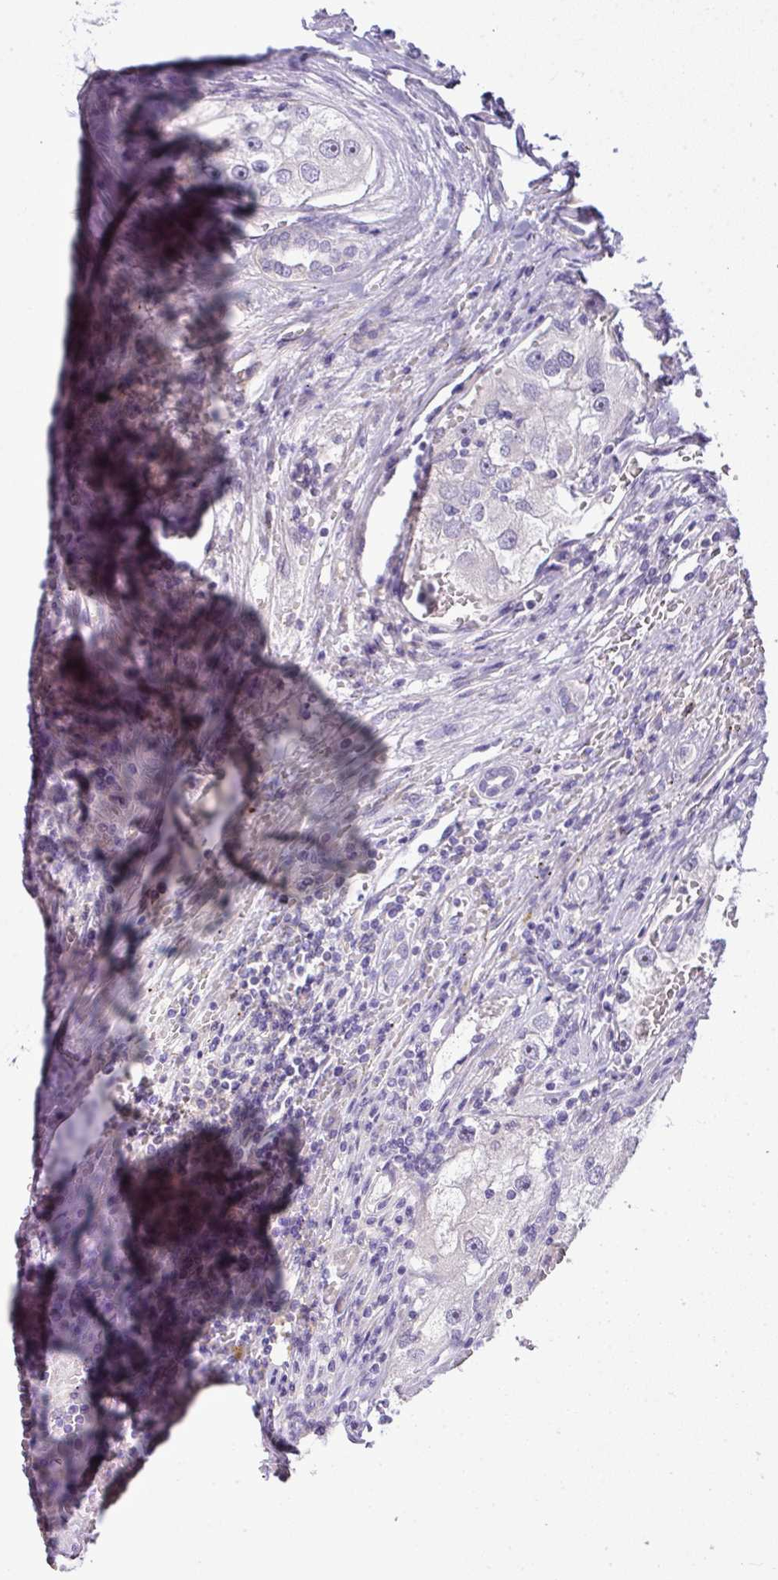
{"staining": {"intensity": "negative", "quantity": "none", "location": "none"}, "tissue": "renal cancer", "cell_type": "Tumor cells", "image_type": "cancer", "snomed": [{"axis": "morphology", "description": "Adenocarcinoma, NOS"}, {"axis": "topography", "description": "Kidney"}], "caption": "Protein analysis of adenocarcinoma (renal) demonstrates no significant positivity in tumor cells. (Stains: DAB (3,3'-diaminobenzidine) immunohistochemistry with hematoxylin counter stain, Microscopy: brightfield microscopy at high magnification).", "gene": "PIK3R5", "patient": {"sex": "male", "age": 63}}